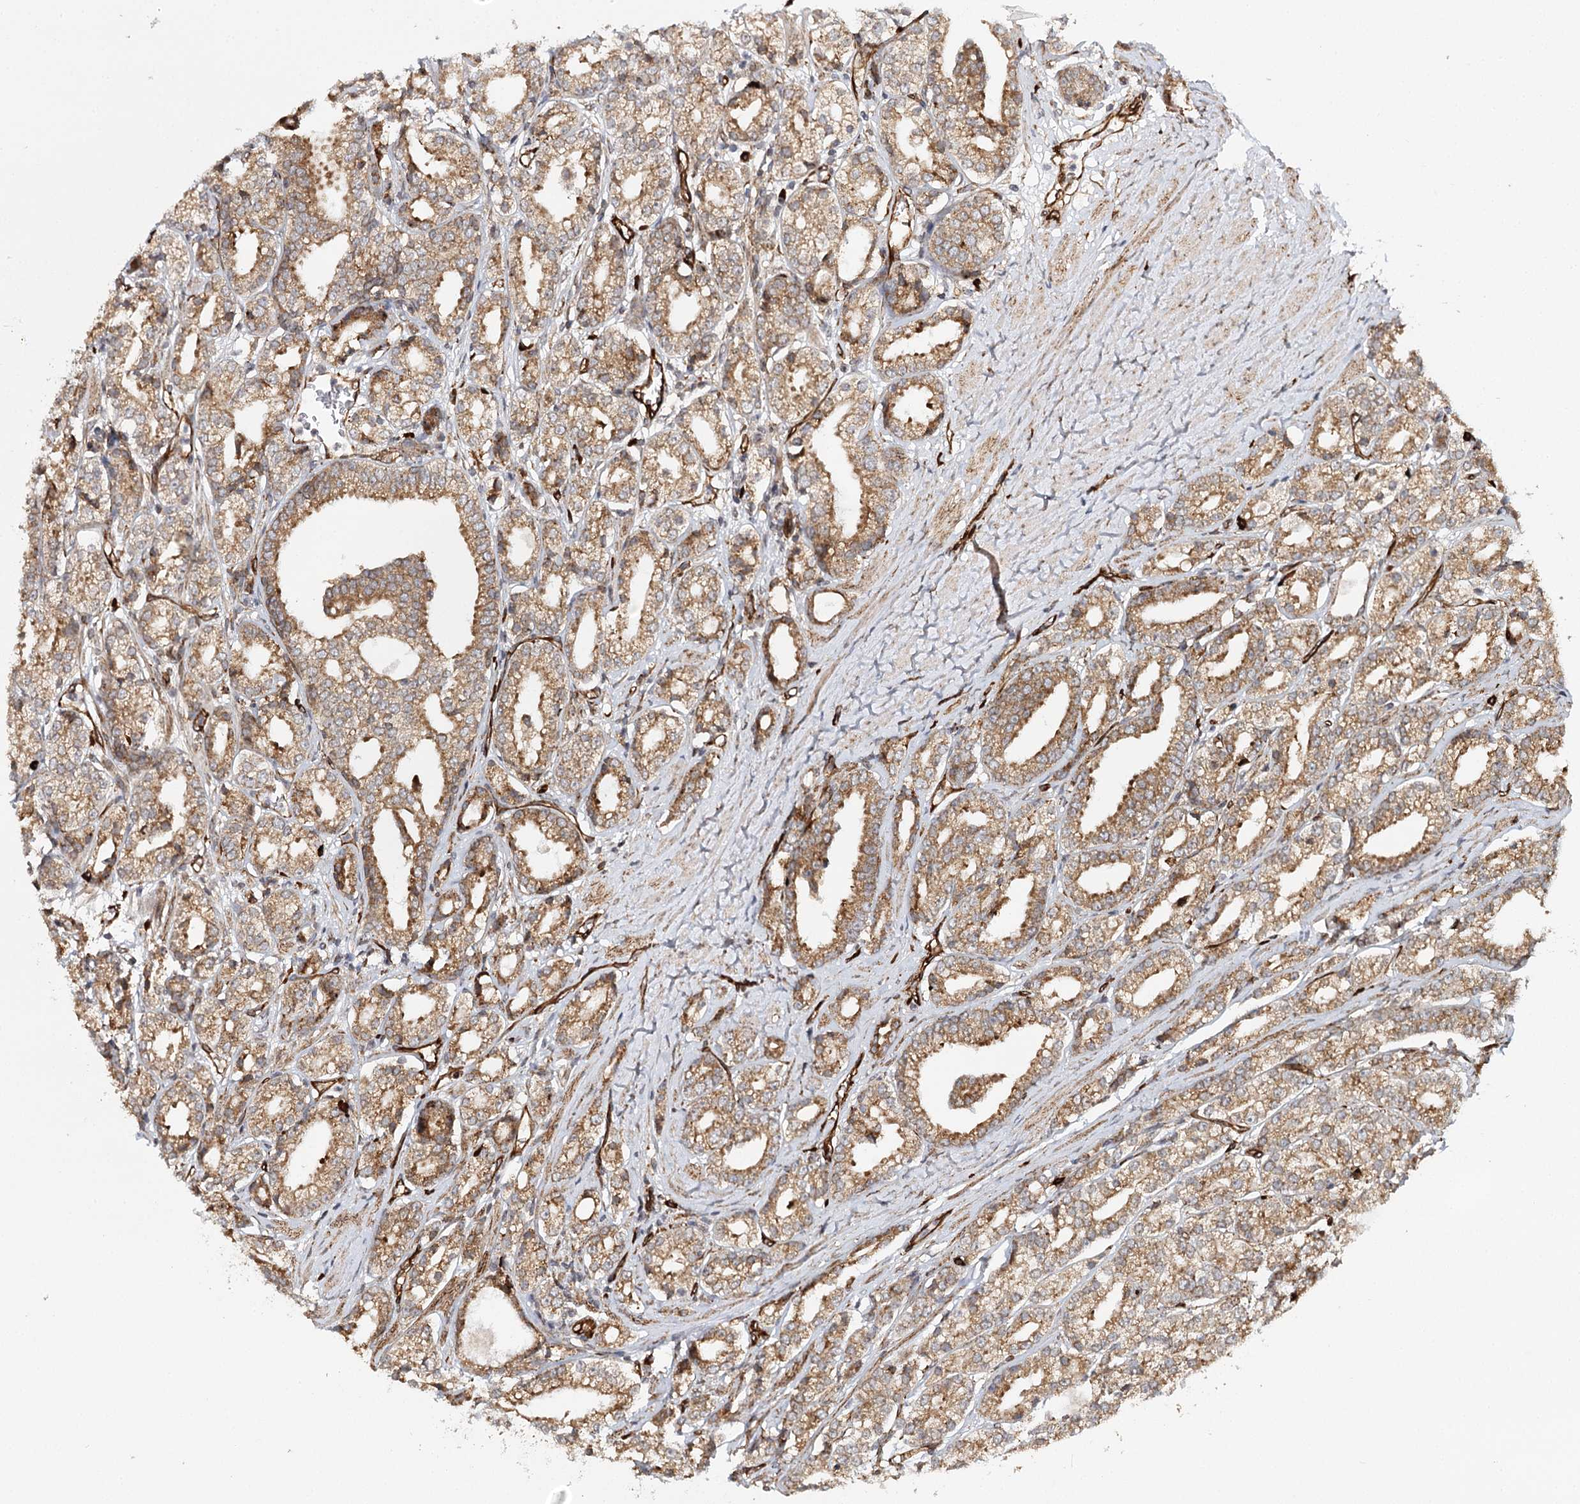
{"staining": {"intensity": "moderate", "quantity": ">75%", "location": "cytoplasmic/membranous"}, "tissue": "prostate cancer", "cell_type": "Tumor cells", "image_type": "cancer", "snomed": [{"axis": "morphology", "description": "Adenocarcinoma, High grade"}, {"axis": "topography", "description": "Prostate"}], "caption": "Moderate cytoplasmic/membranous staining for a protein is identified in approximately >75% of tumor cells of prostate cancer using immunohistochemistry.", "gene": "MKNK1", "patient": {"sex": "male", "age": 69}}